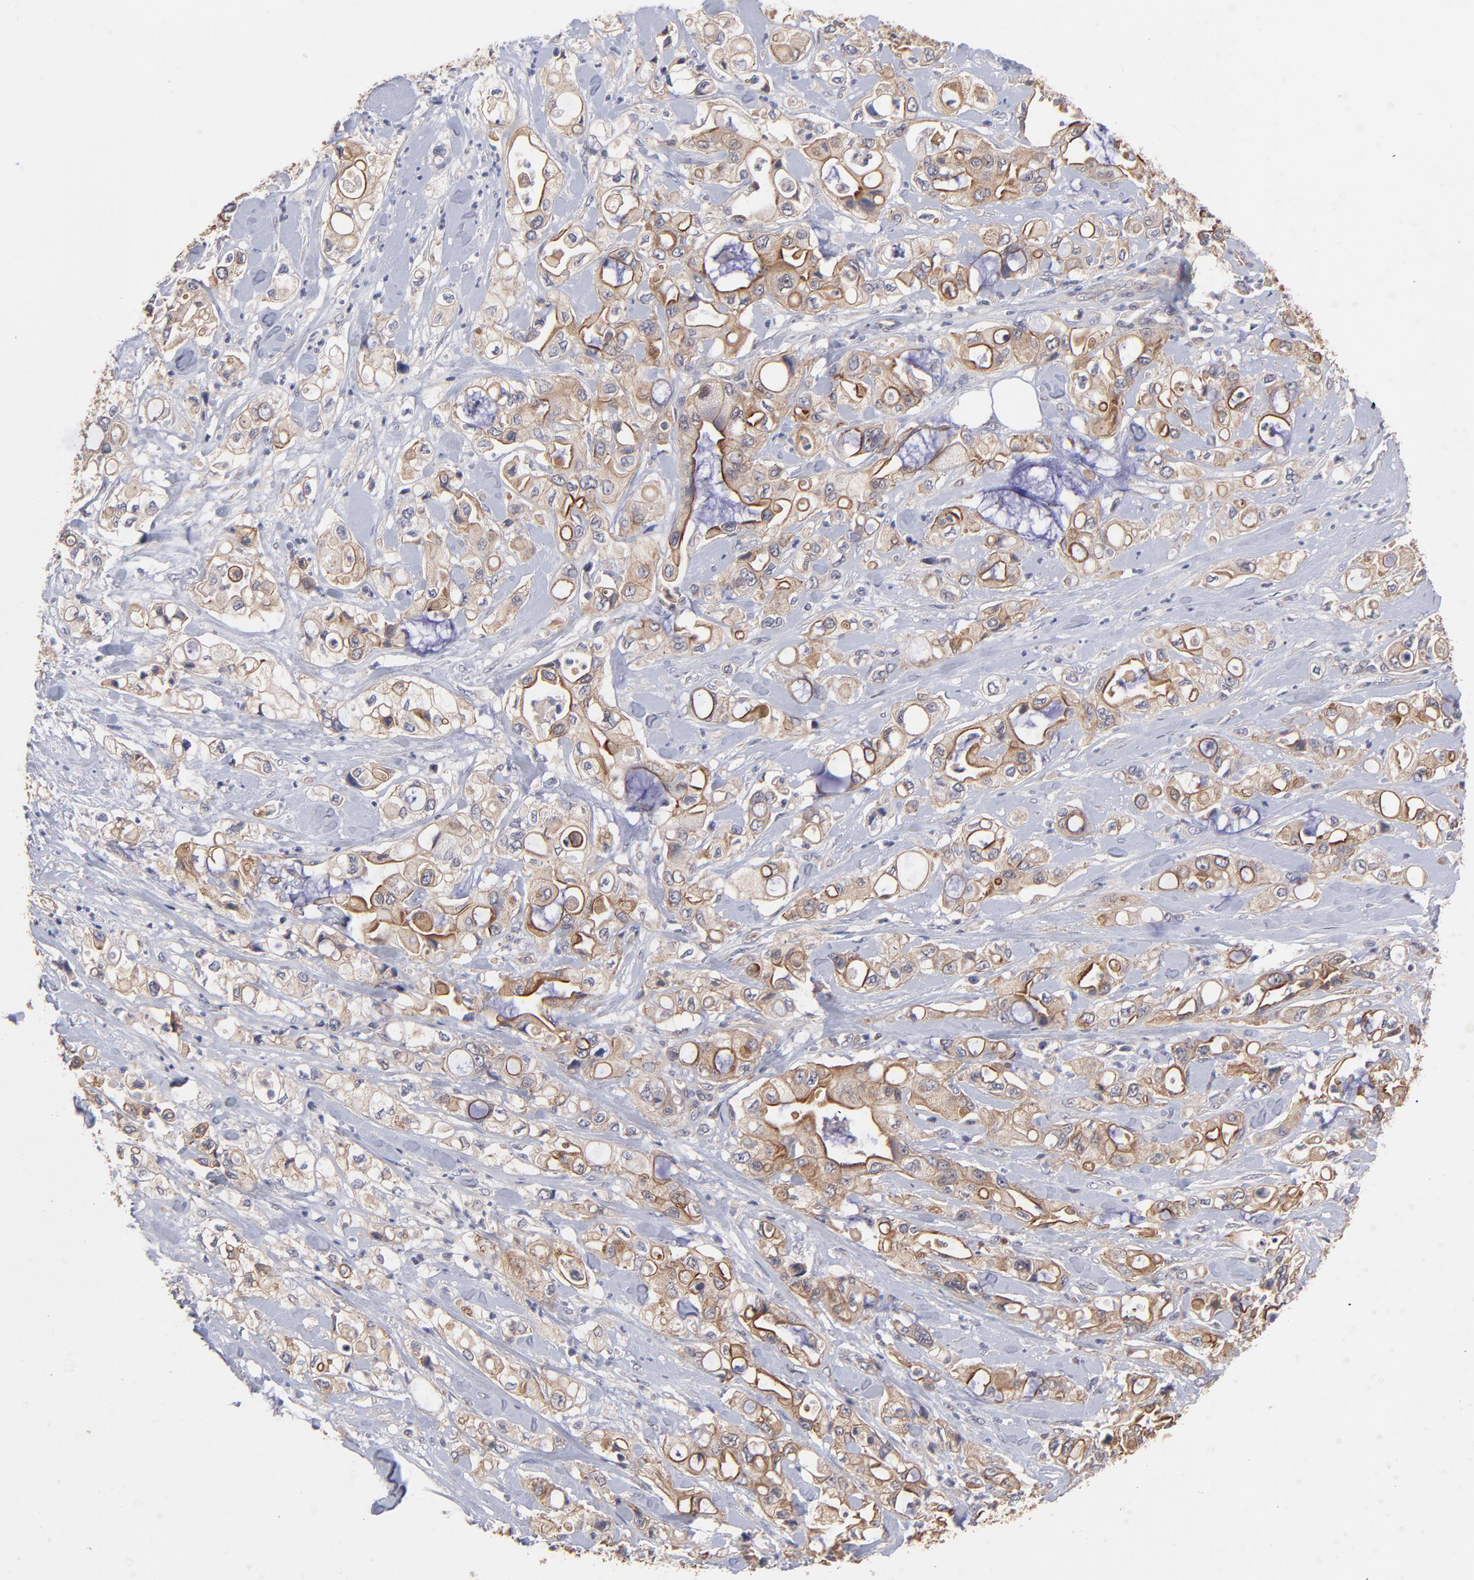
{"staining": {"intensity": "strong", "quantity": ">75%", "location": "cytoplasmic/membranous"}, "tissue": "pancreatic cancer", "cell_type": "Tumor cells", "image_type": "cancer", "snomed": [{"axis": "morphology", "description": "Adenocarcinoma, NOS"}, {"axis": "topography", "description": "Pancreas"}], "caption": "Strong cytoplasmic/membranous staining is identified in about >75% of tumor cells in pancreatic cancer (adenocarcinoma).", "gene": "STAP2", "patient": {"sex": "male", "age": 70}}